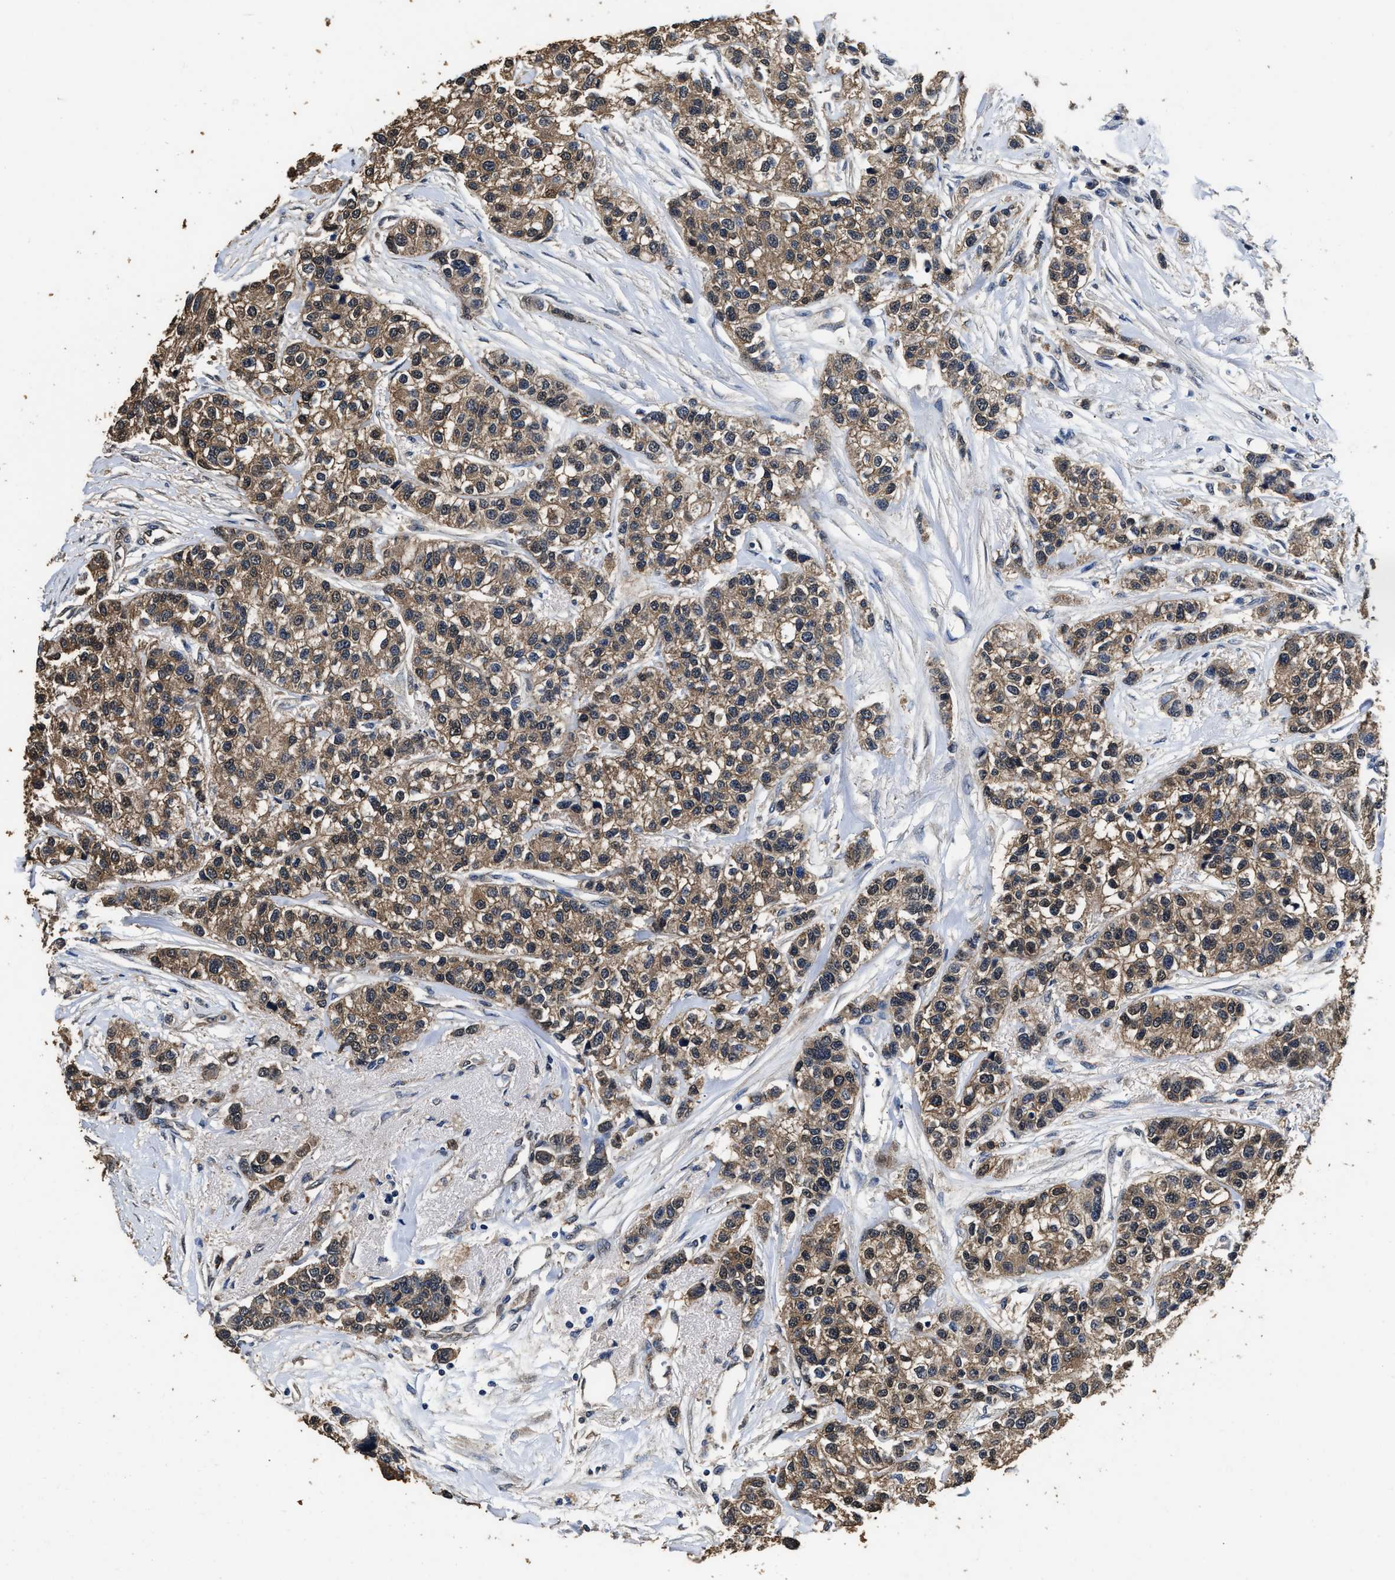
{"staining": {"intensity": "moderate", "quantity": ">75%", "location": "cytoplasmic/membranous"}, "tissue": "breast cancer", "cell_type": "Tumor cells", "image_type": "cancer", "snomed": [{"axis": "morphology", "description": "Duct carcinoma"}, {"axis": "topography", "description": "Breast"}], "caption": "About >75% of tumor cells in breast cancer (intraductal carcinoma) exhibit moderate cytoplasmic/membranous protein positivity as visualized by brown immunohistochemical staining.", "gene": "YWHAE", "patient": {"sex": "female", "age": 51}}